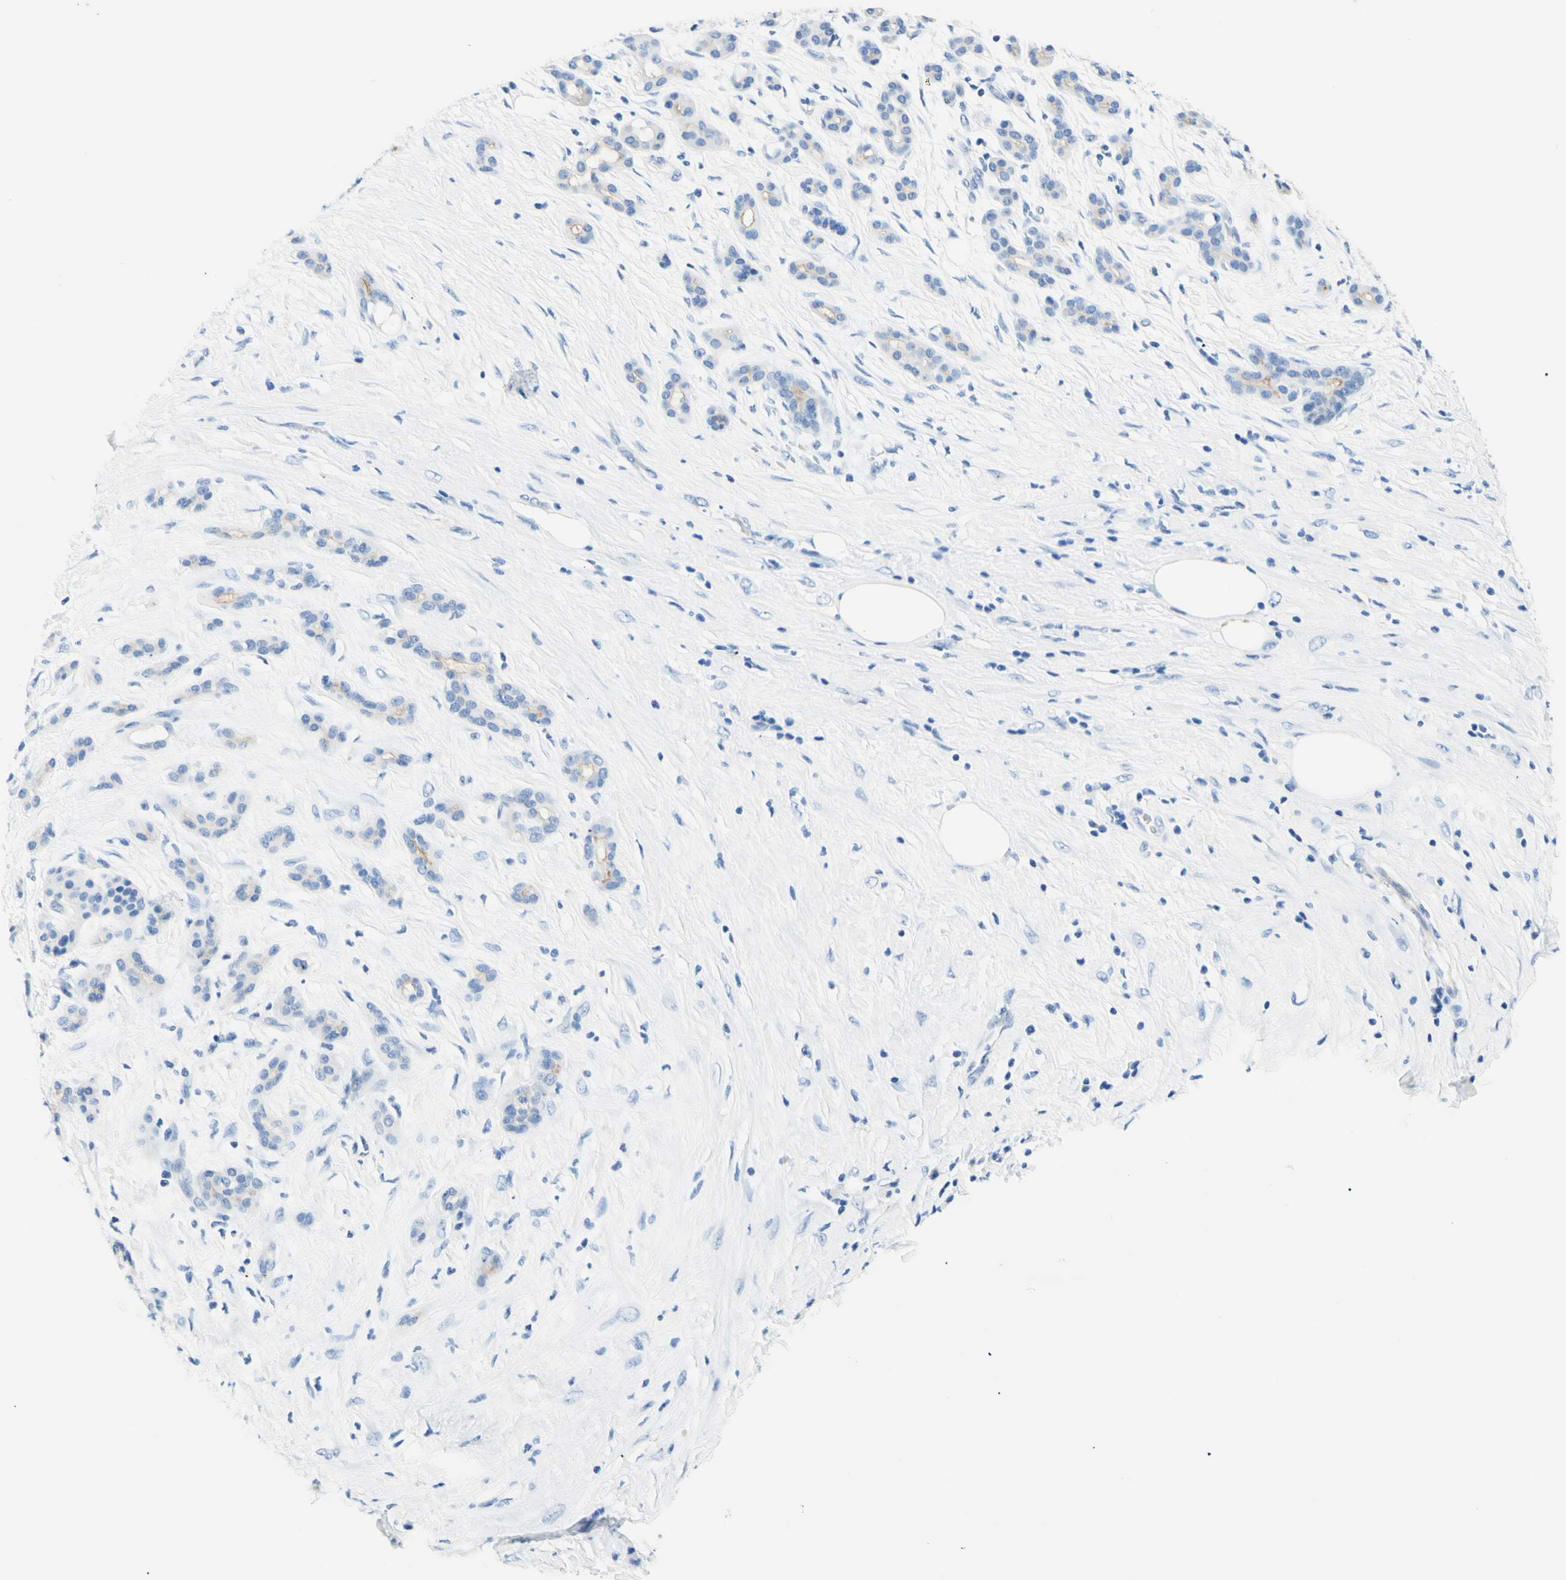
{"staining": {"intensity": "negative", "quantity": "none", "location": "none"}, "tissue": "pancreatic cancer", "cell_type": "Tumor cells", "image_type": "cancer", "snomed": [{"axis": "morphology", "description": "Adenocarcinoma, NOS"}, {"axis": "topography", "description": "Pancreas"}], "caption": "Immunohistochemistry (IHC) micrograph of neoplastic tissue: human pancreatic cancer stained with DAB (3,3'-diaminobenzidine) shows no significant protein expression in tumor cells.", "gene": "HPCA", "patient": {"sex": "male", "age": 41}}